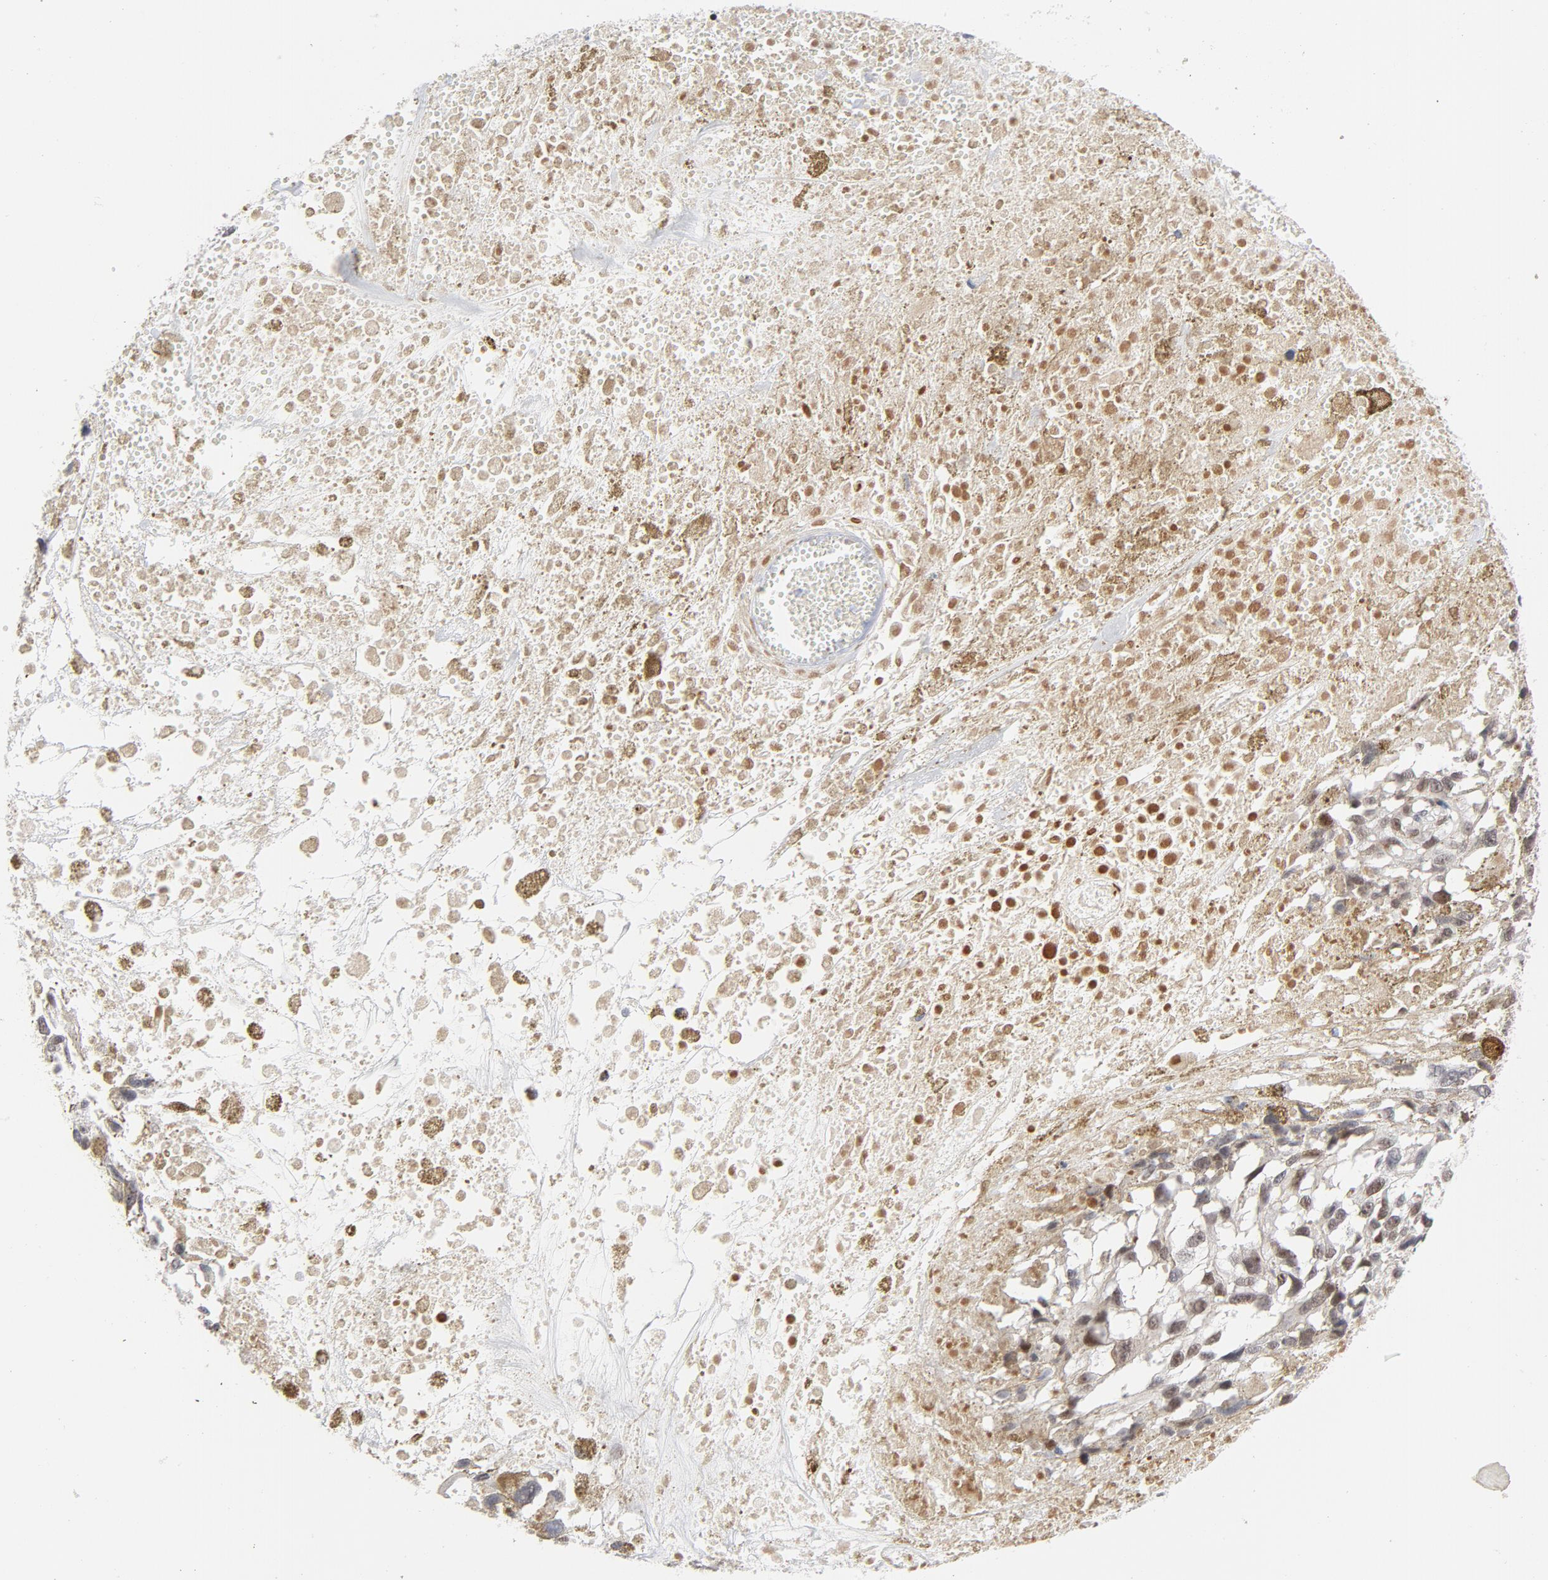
{"staining": {"intensity": "weak", "quantity": "25%-75%", "location": "nuclear"}, "tissue": "melanoma", "cell_type": "Tumor cells", "image_type": "cancer", "snomed": [{"axis": "morphology", "description": "Malignant melanoma, Metastatic site"}, {"axis": "topography", "description": "Lymph node"}], "caption": "DAB immunohistochemical staining of malignant melanoma (metastatic site) displays weak nuclear protein expression in approximately 25%-75% of tumor cells. Immunohistochemistry (ihc) stains the protein in brown and the nuclei are stained blue.", "gene": "NFIC", "patient": {"sex": "male", "age": 59}}